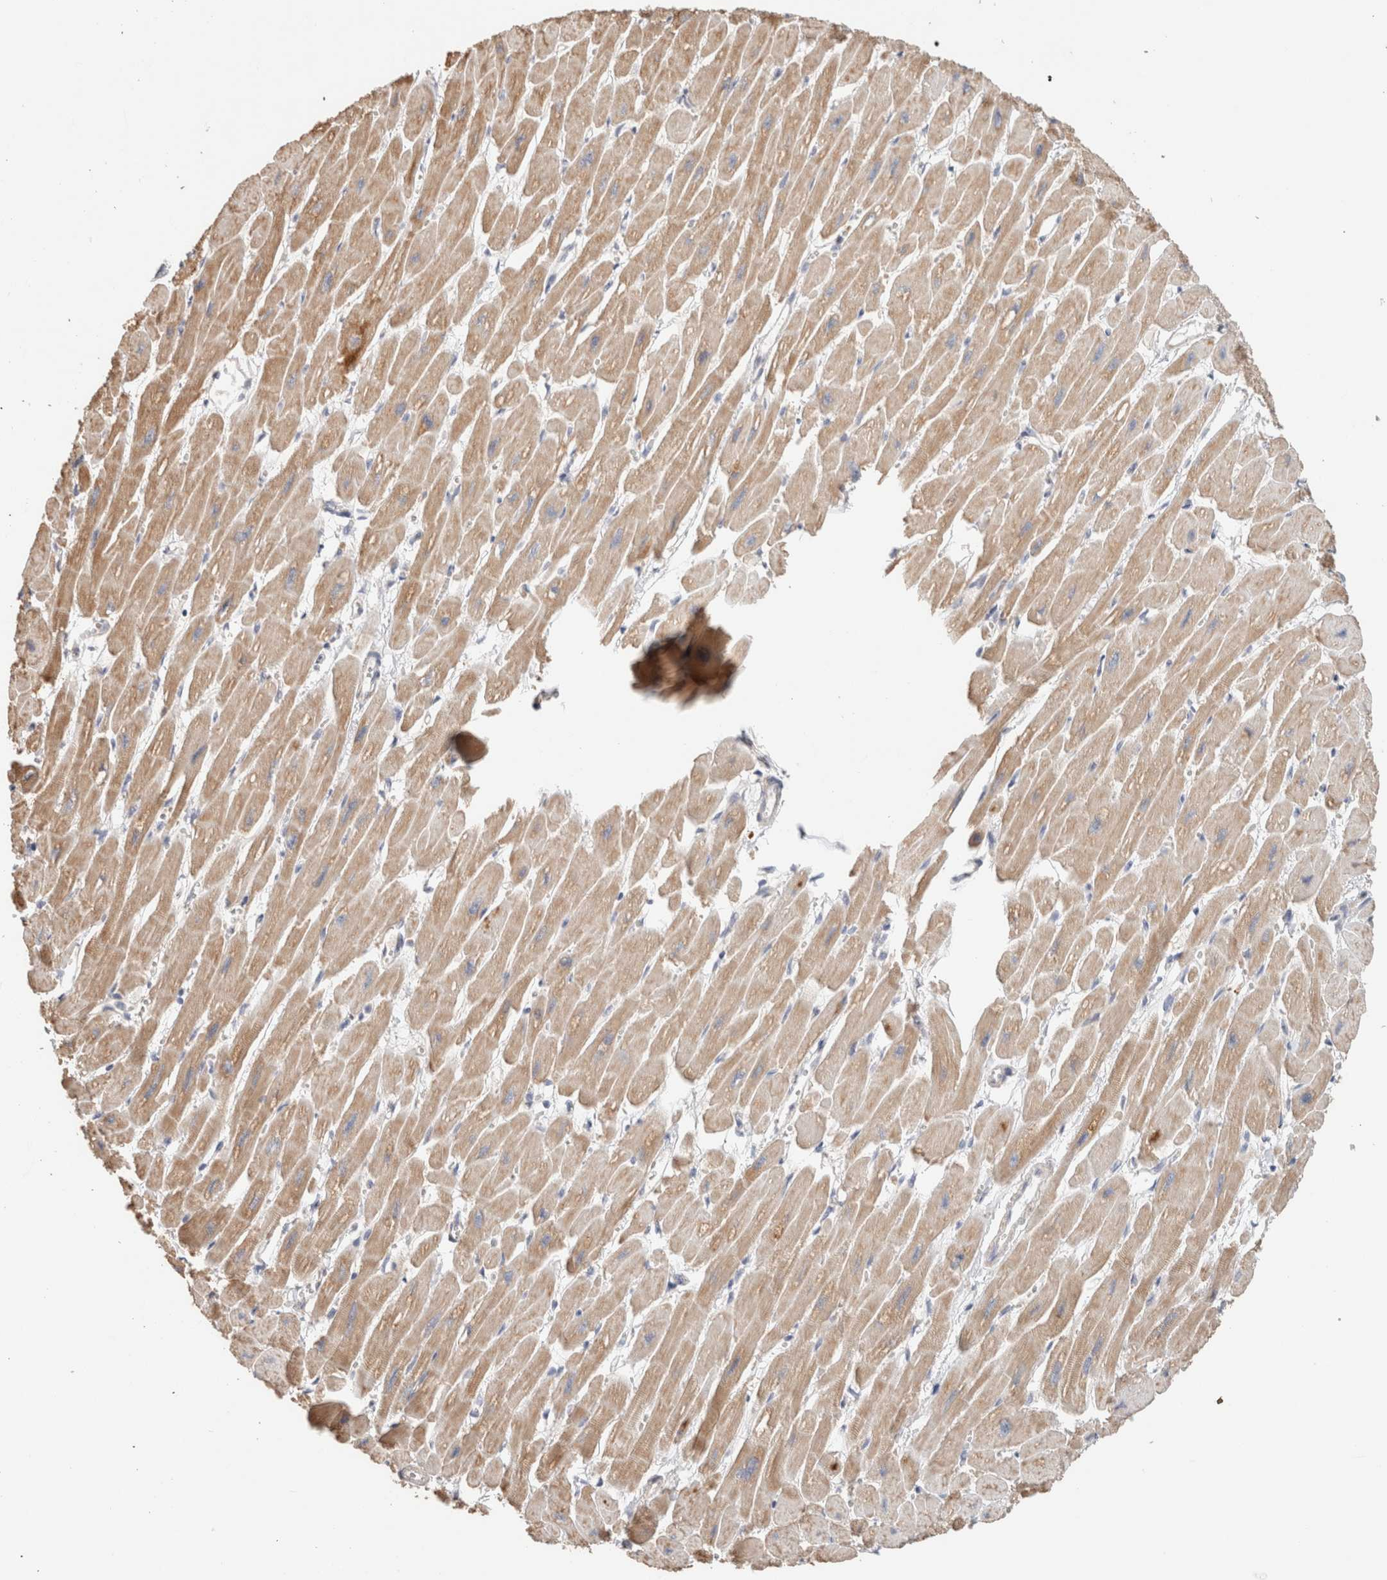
{"staining": {"intensity": "weak", "quantity": ">75%", "location": "cytoplasmic/membranous"}, "tissue": "heart muscle", "cell_type": "Cardiomyocytes", "image_type": "normal", "snomed": [{"axis": "morphology", "description": "Normal tissue, NOS"}, {"axis": "topography", "description": "Heart"}], "caption": "Heart muscle stained with a brown dye exhibits weak cytoplasmic/membranous positive staining in approximately >75% of cardiomyocytes.", "gene": "CA13", "patient": {"sex": "female", "age": 54}}